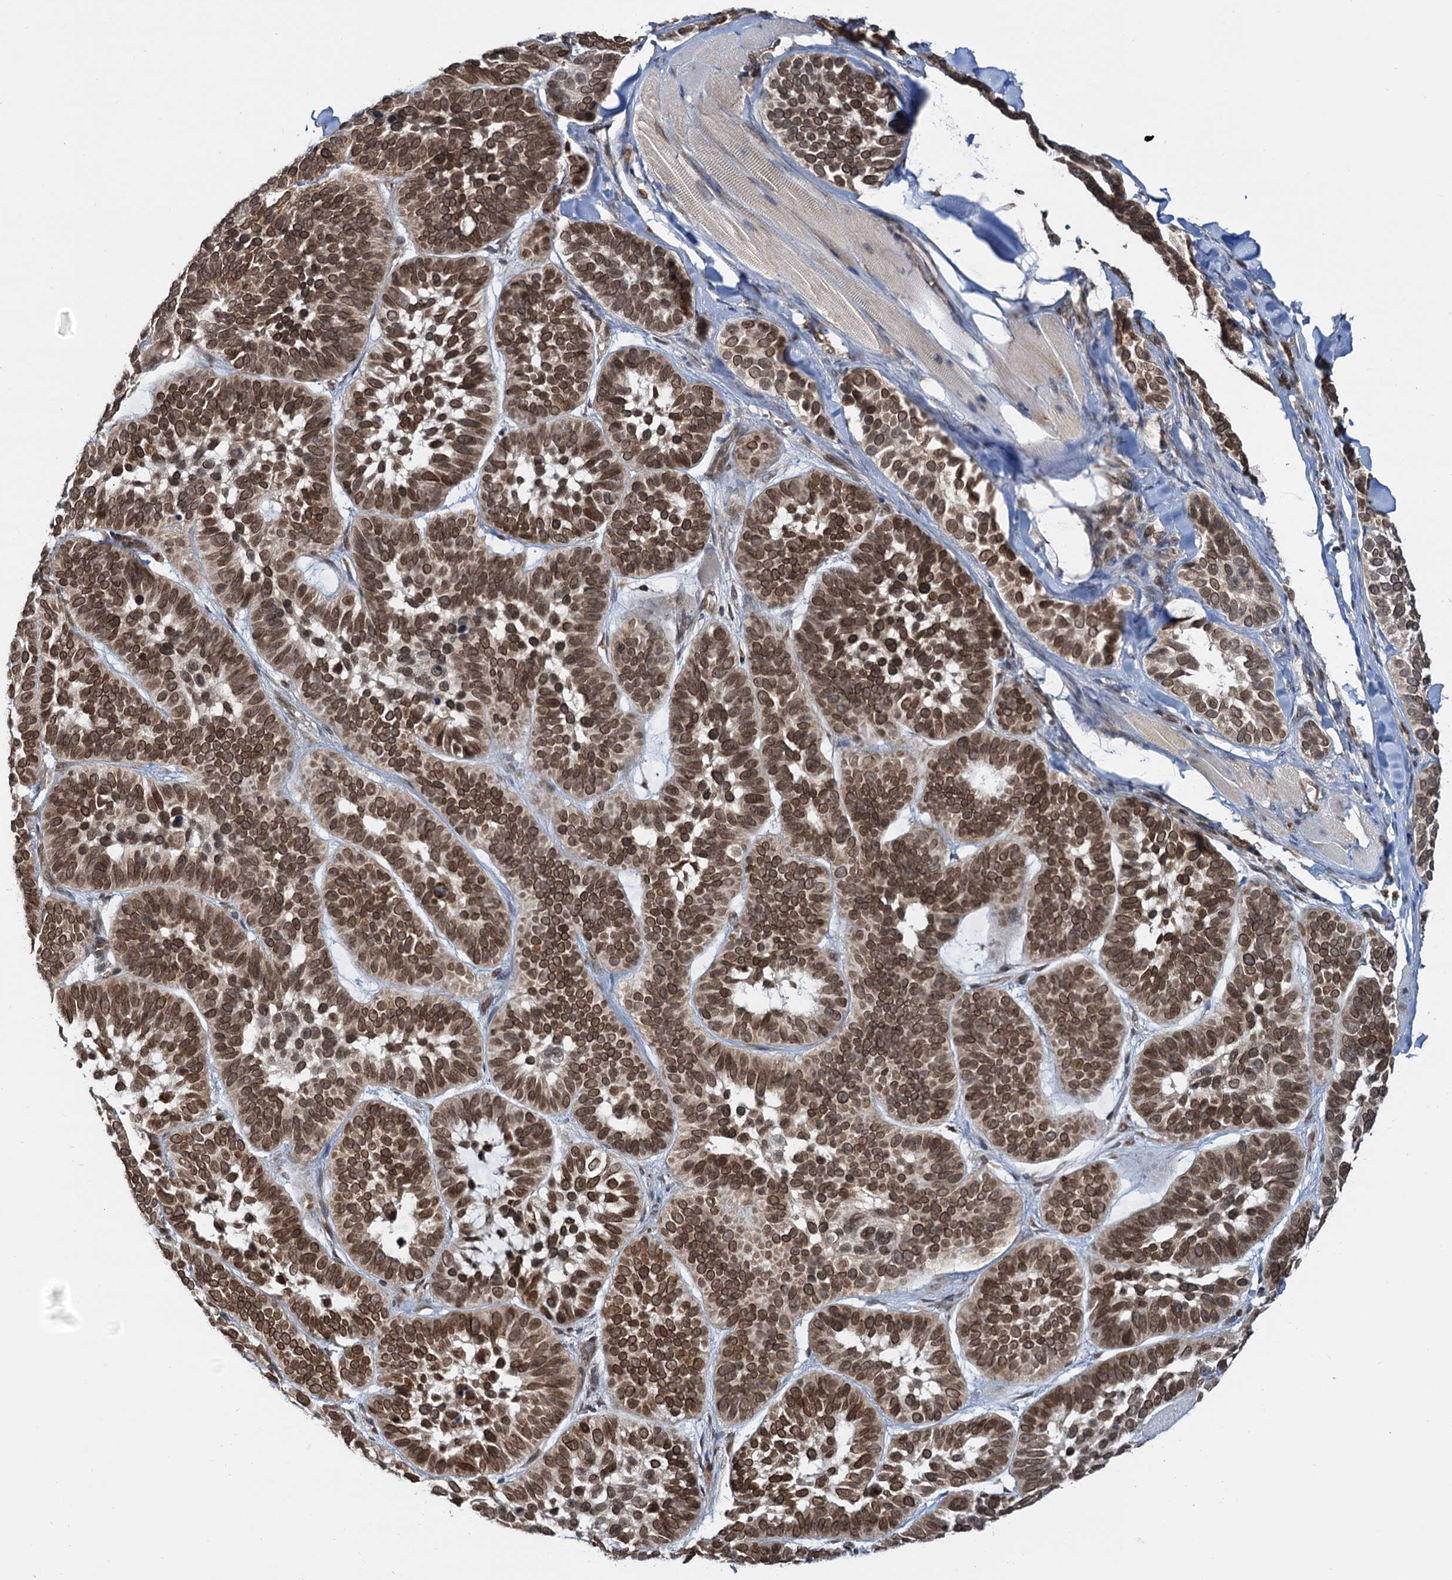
{"staining": {"intensity": "strong", "quantity": ">75%", "location": "nuclear"}, "tissue": "skin cancer", "cell_type": "Tumor cells", "image_type": "cancer", "snomed": [{"axis": "morphology", "description": "Basal cell carcinoma"}, {"axis": "topography", "description": "Skin"}], "caption": "Protein expression analysis of basal cell carcinoma (skin) reveals strong nuclear positivity in approximately >75% of tumor cells. Nuclei are stained in blue.", "gene": "ZC3H13", "patient": {"sex": "male", "age": 62}}